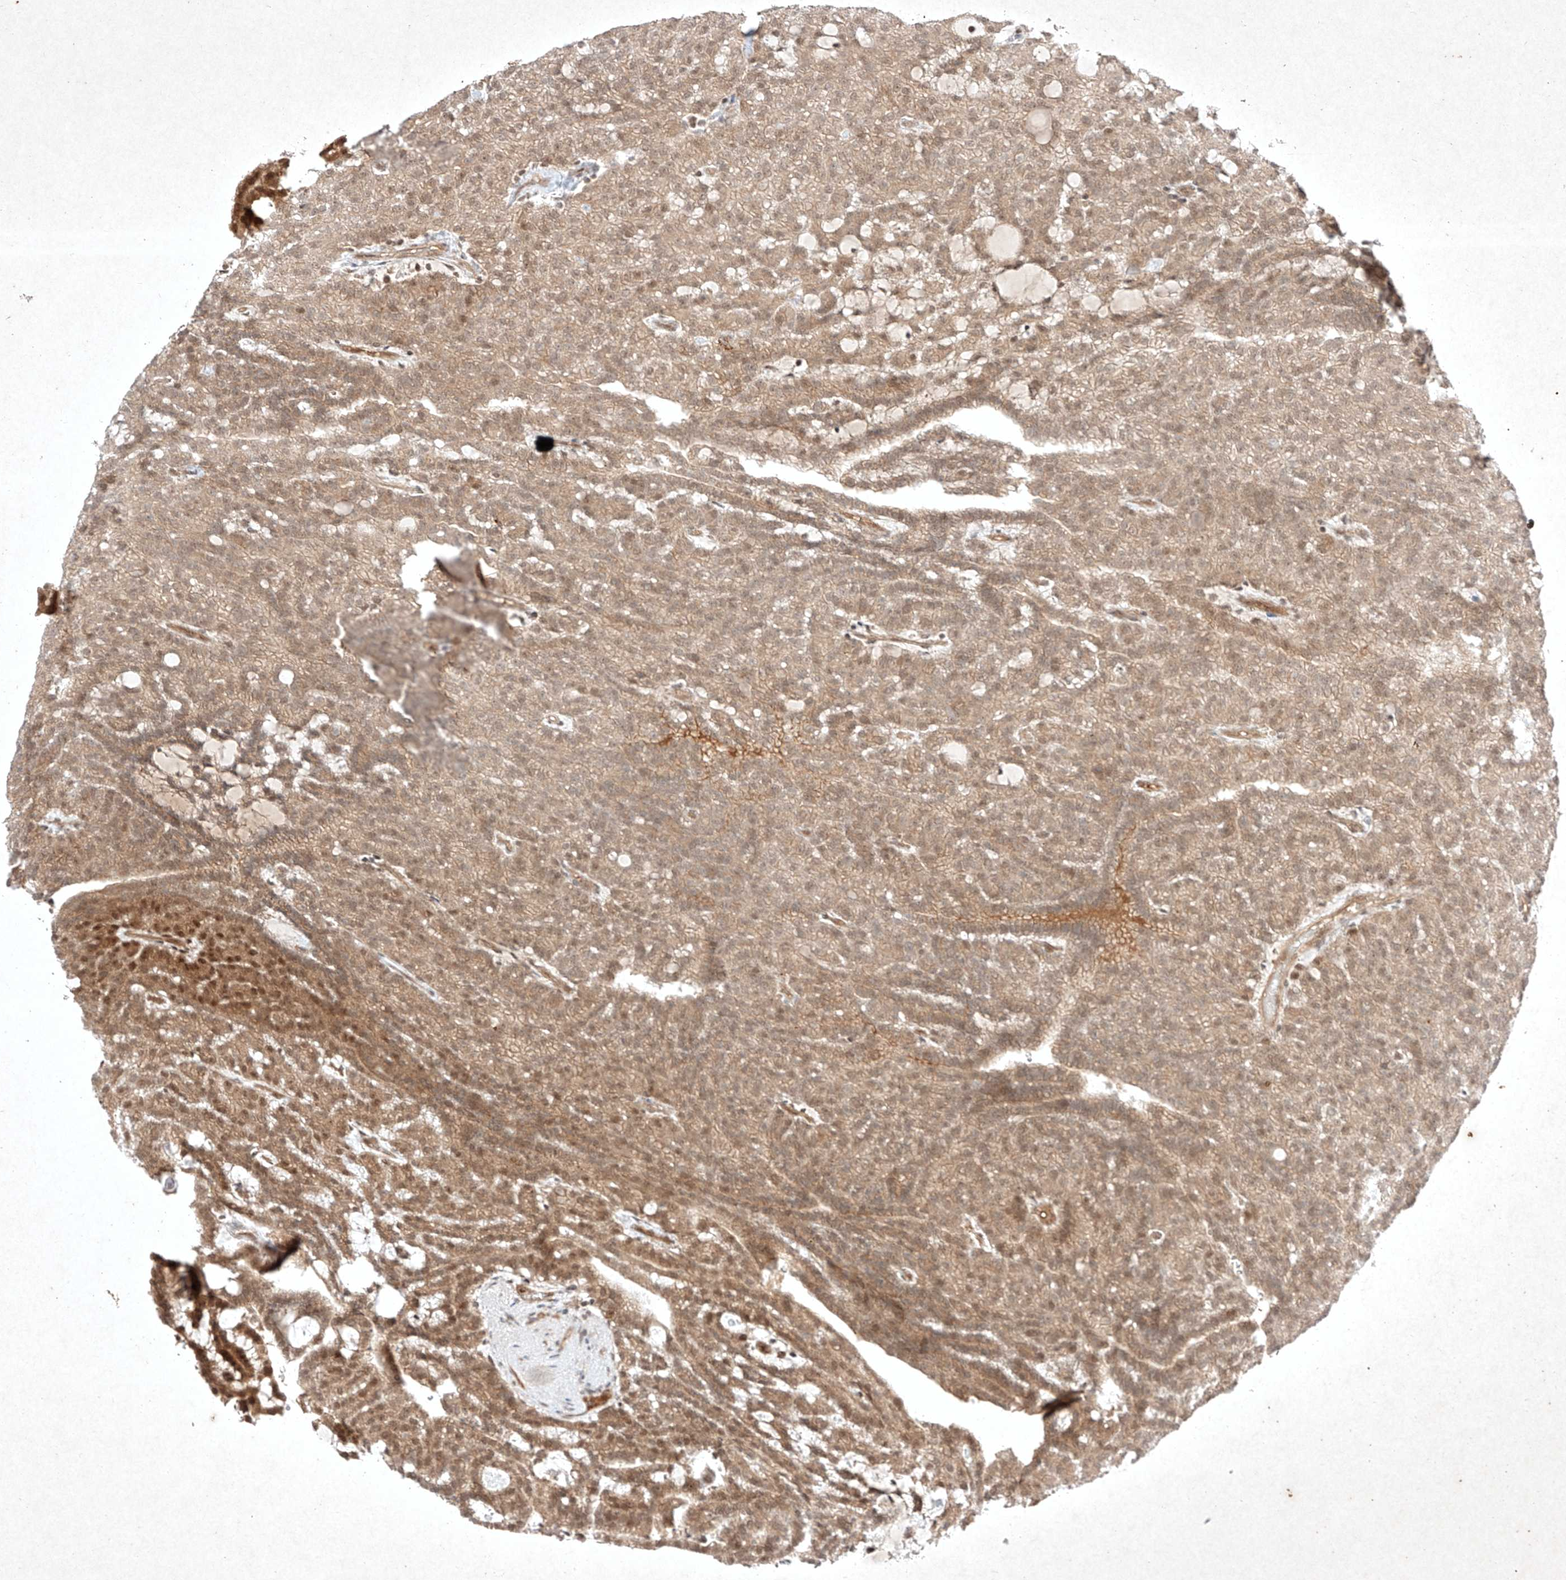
{"staining": {"intensity": "moderate", "quantity": "25%-75%", "location": "cytoplasmic/membranous,nuclear"}, "tissue": "renal cancer", "cell_type": "Tumor cells", "image_type": "cancer", "snomed": [{"axis": "morphology", "description": "Adenocarcinoma, NOS"}, {"axis": "topography", "description": "Kidney"}], "caption": "Renal adenocarcinoma tissue demonstrates moderate cytoplasmic/membranous and nuclear expression in about 25%-75% of tumor cells", "gene": "RNF31", "patient": {"sex": "male", "age": 63}}